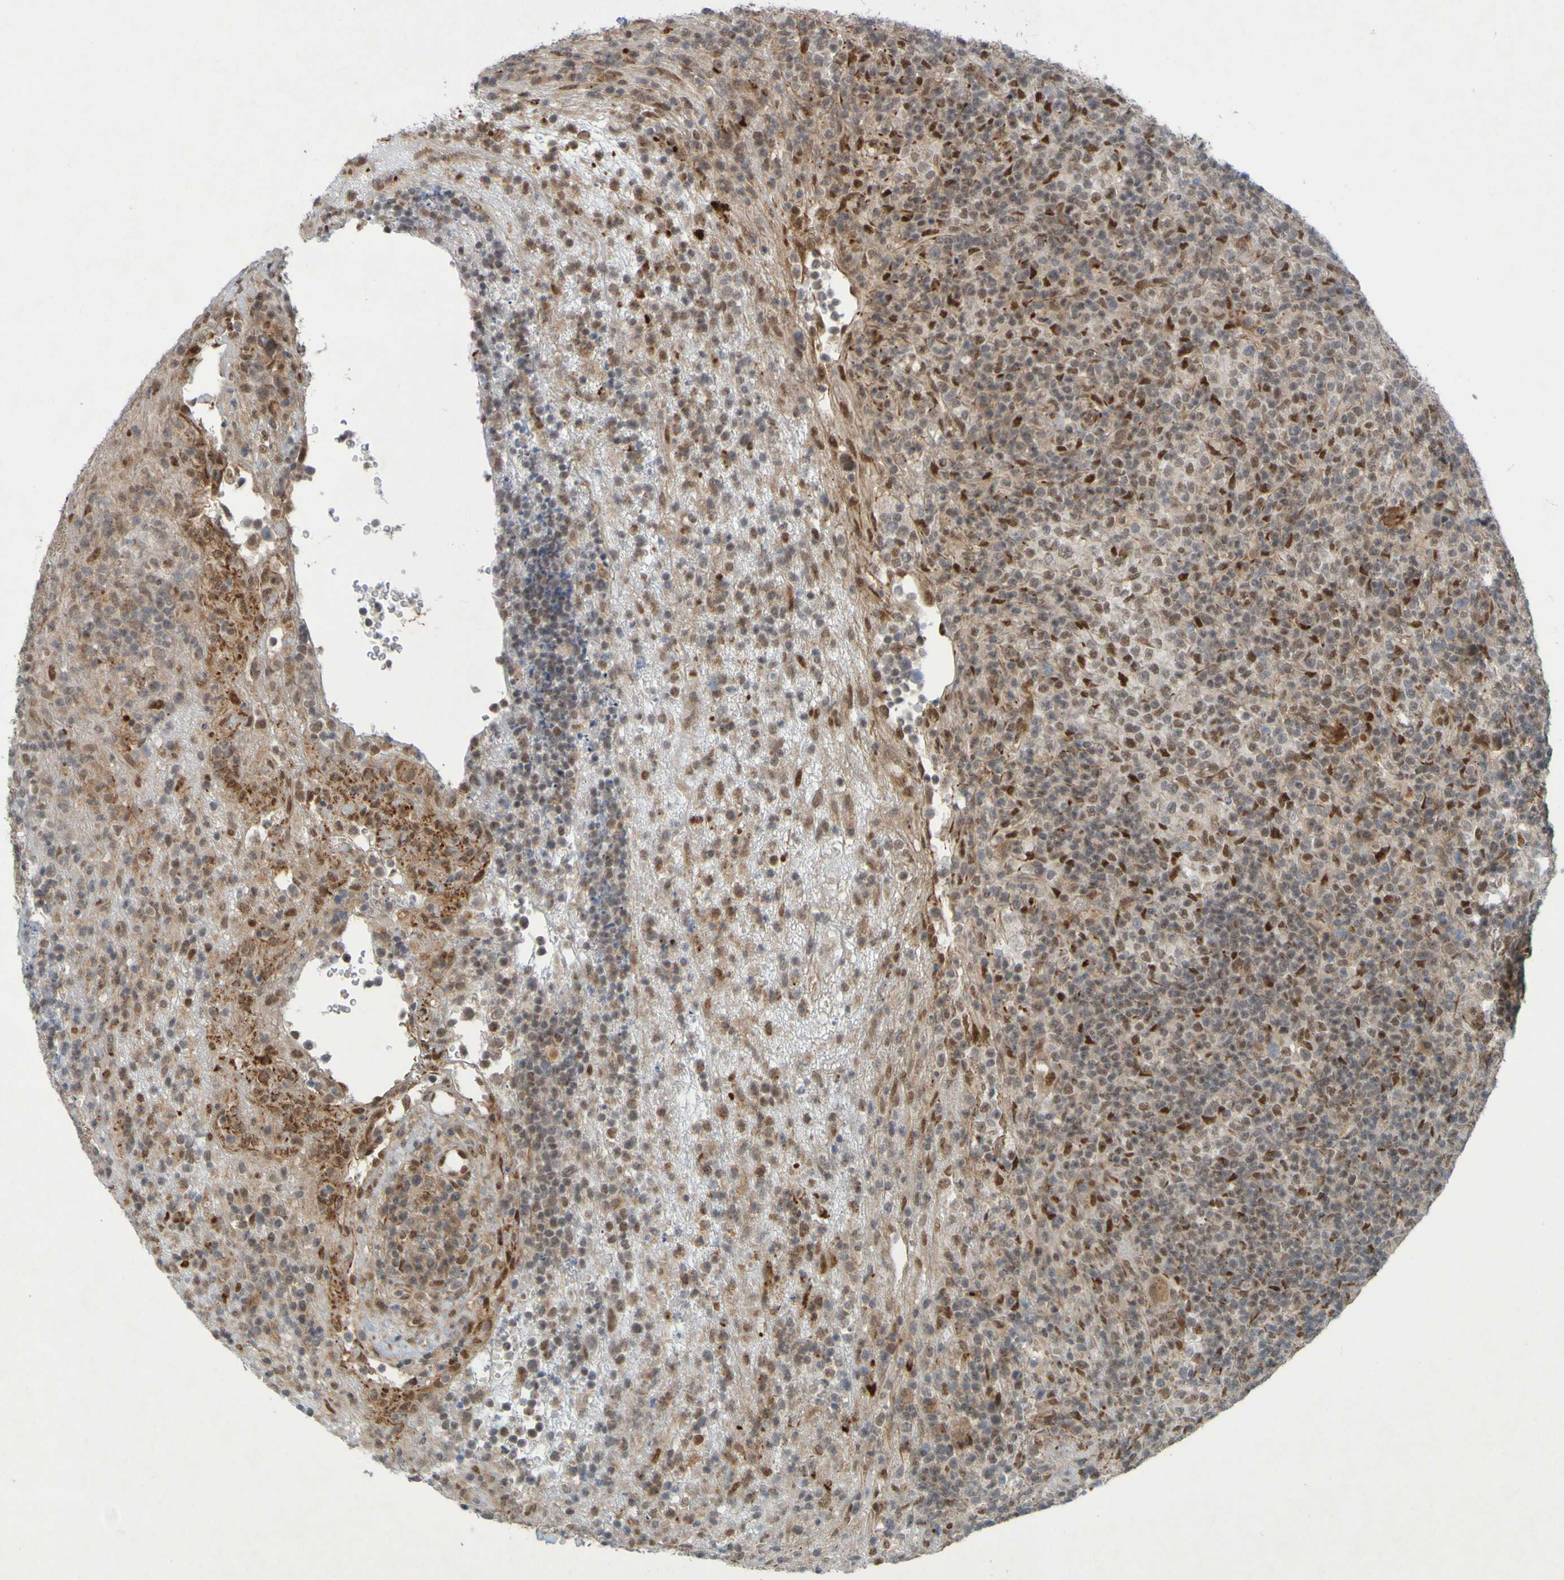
{"staining": {"intensity": "moderate", "quantity": "25%-75%", "location": "nuclear"}, "tissue": "lymphoma", "cell_type": "Tumor cells", "image_type": "cancer", "snomed": [{"axis": "morphology", "description": "Malignant lymphoma, non-Hodgkin's type, High grade"}, {"axis": "topography", "description": "Lymph node"}], "caption": "There is medium levels of moderate nuclear expression in tumor cells of lymphoma, as demonstrated by immunohistochemical staining (brown color).", "gene": "MCPH1", "patient": {"sex": "female", "age": 76}}